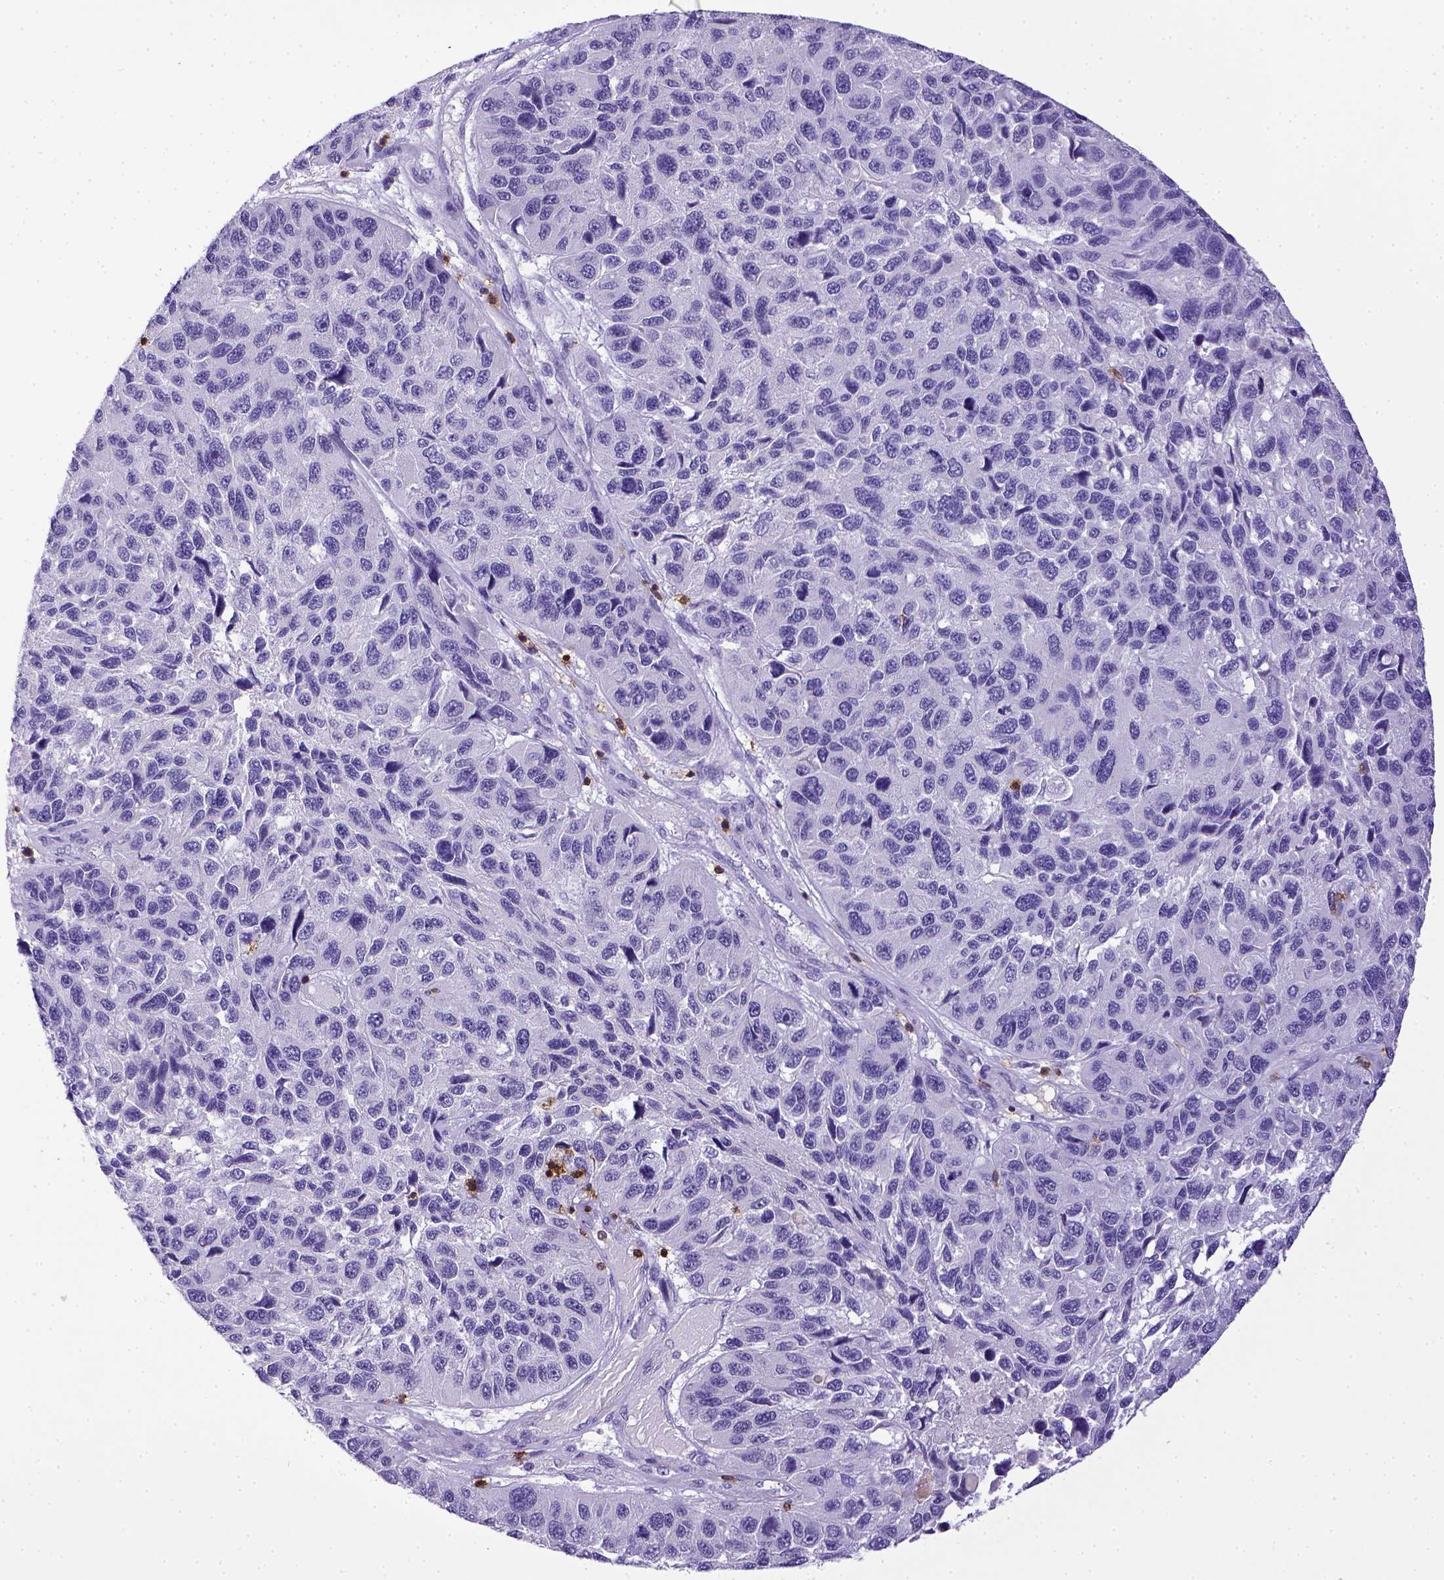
{"staining": {"intensity": "negative", "quantity": "none", "location": "none"}, "tissue": "melanoma", "cell_type": "Tumor cells", "image_type": "cancer", "snomed": [{"axis": "morphology", "description": "Malignant melanoma, NOS"}, {"axis": "topography", "description": "Skin"}], "caption": "Micrograph shows no significant protein positivity in tumor cells of malignant melanoma. Brightfield microscopy of IHC stained with DAB (3,3'-diaminobenzidine) (brown) and hematoxylin (blue), captured at high magnification.", "gene": "CD3E", "patient": {"sex": "male", "age": 53}}